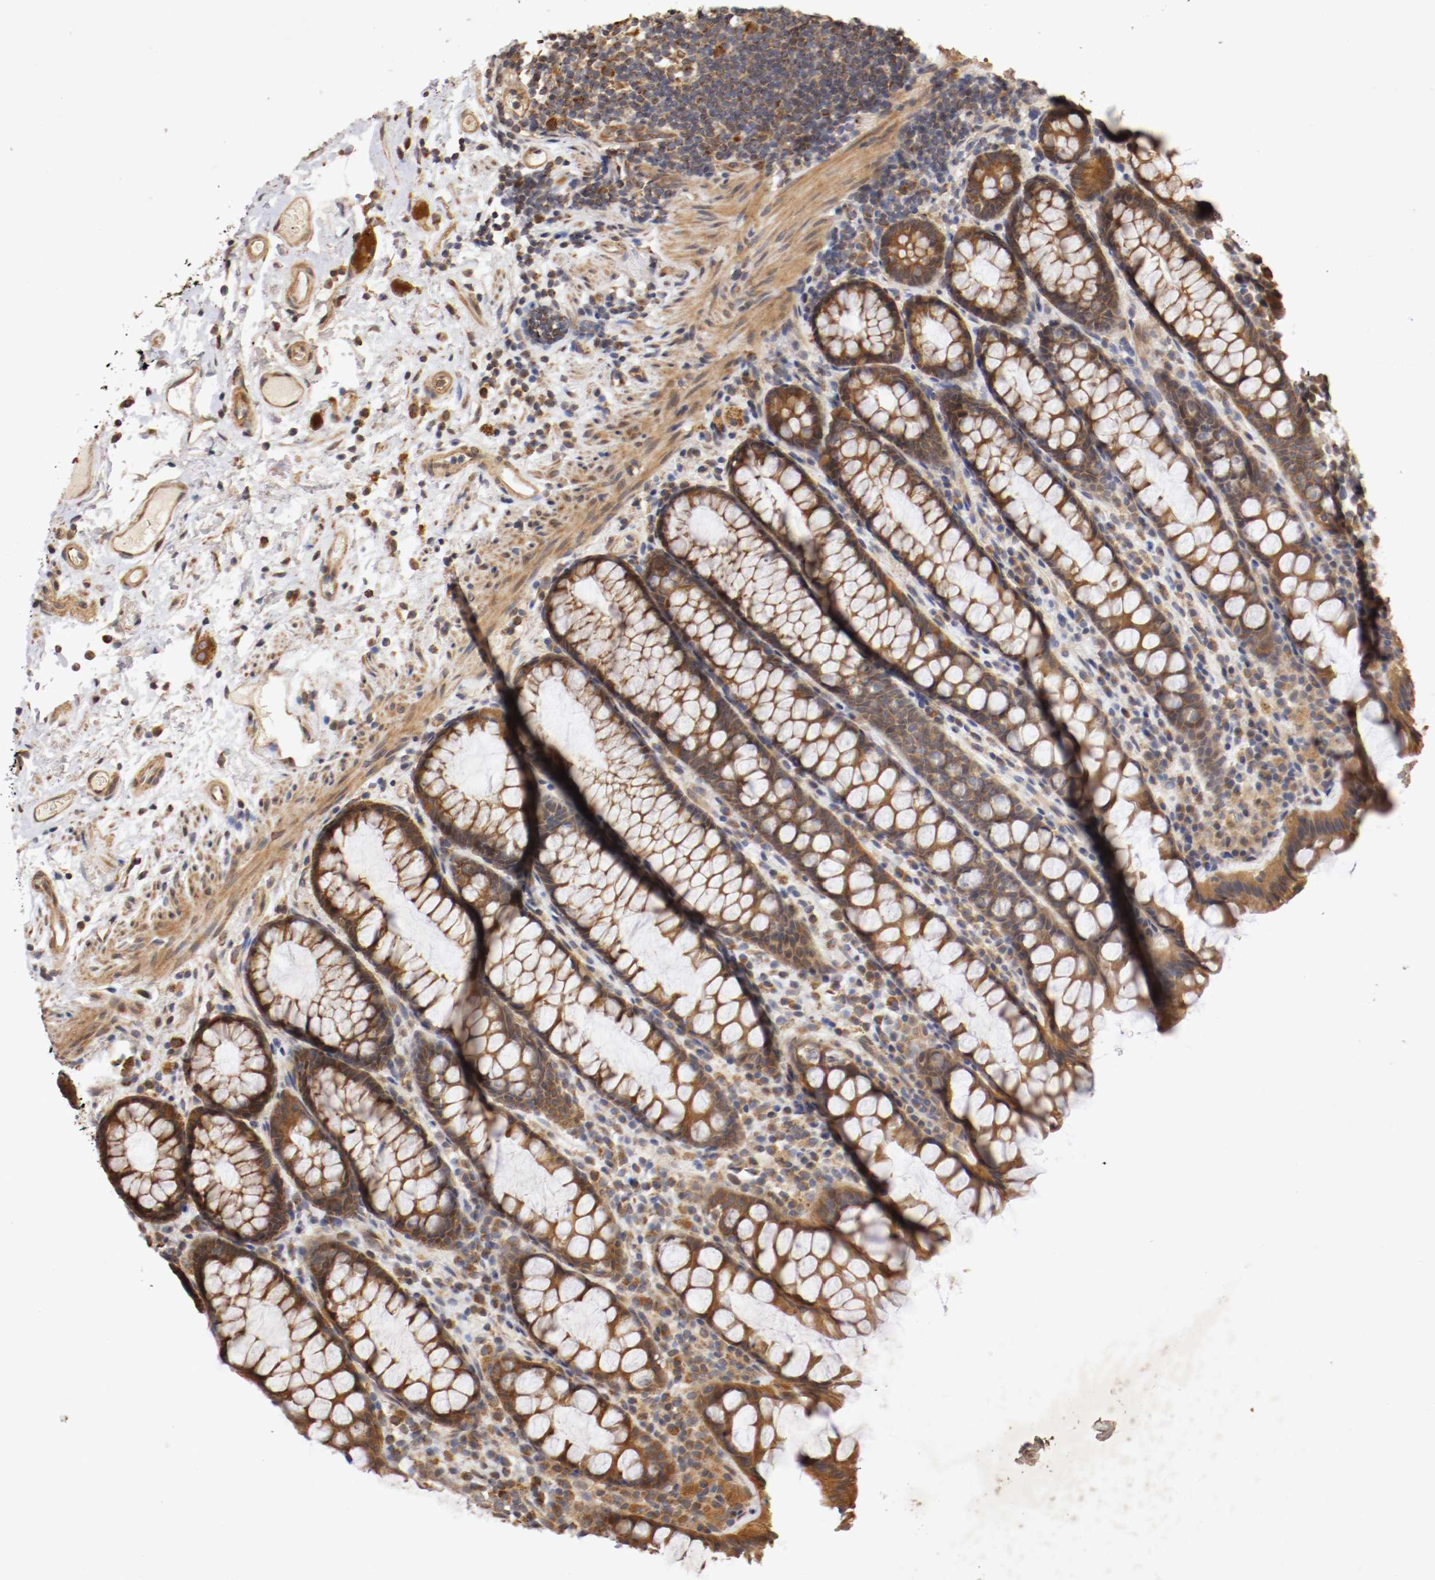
{"staining": {"intensity": "strong", "quantity": ">75%", "location": "cytoplasmic/membranous"}, "tissue": "rectum", "cell_type": "Glandular cells", "image_type": "normal", "snomed": [{"axis": "morphology", "description": "Normal tissue, NOS"}, {"axis": "topography", "description": "Rectum"}], "caption": "This photomicrograph reveals IHC staining of normal rectum, with high strong cytoplasmic/membranous staining in about >75% of glandular cells.", "gene": "VEZT", "patient": {"sex": "male", "age": 92}}